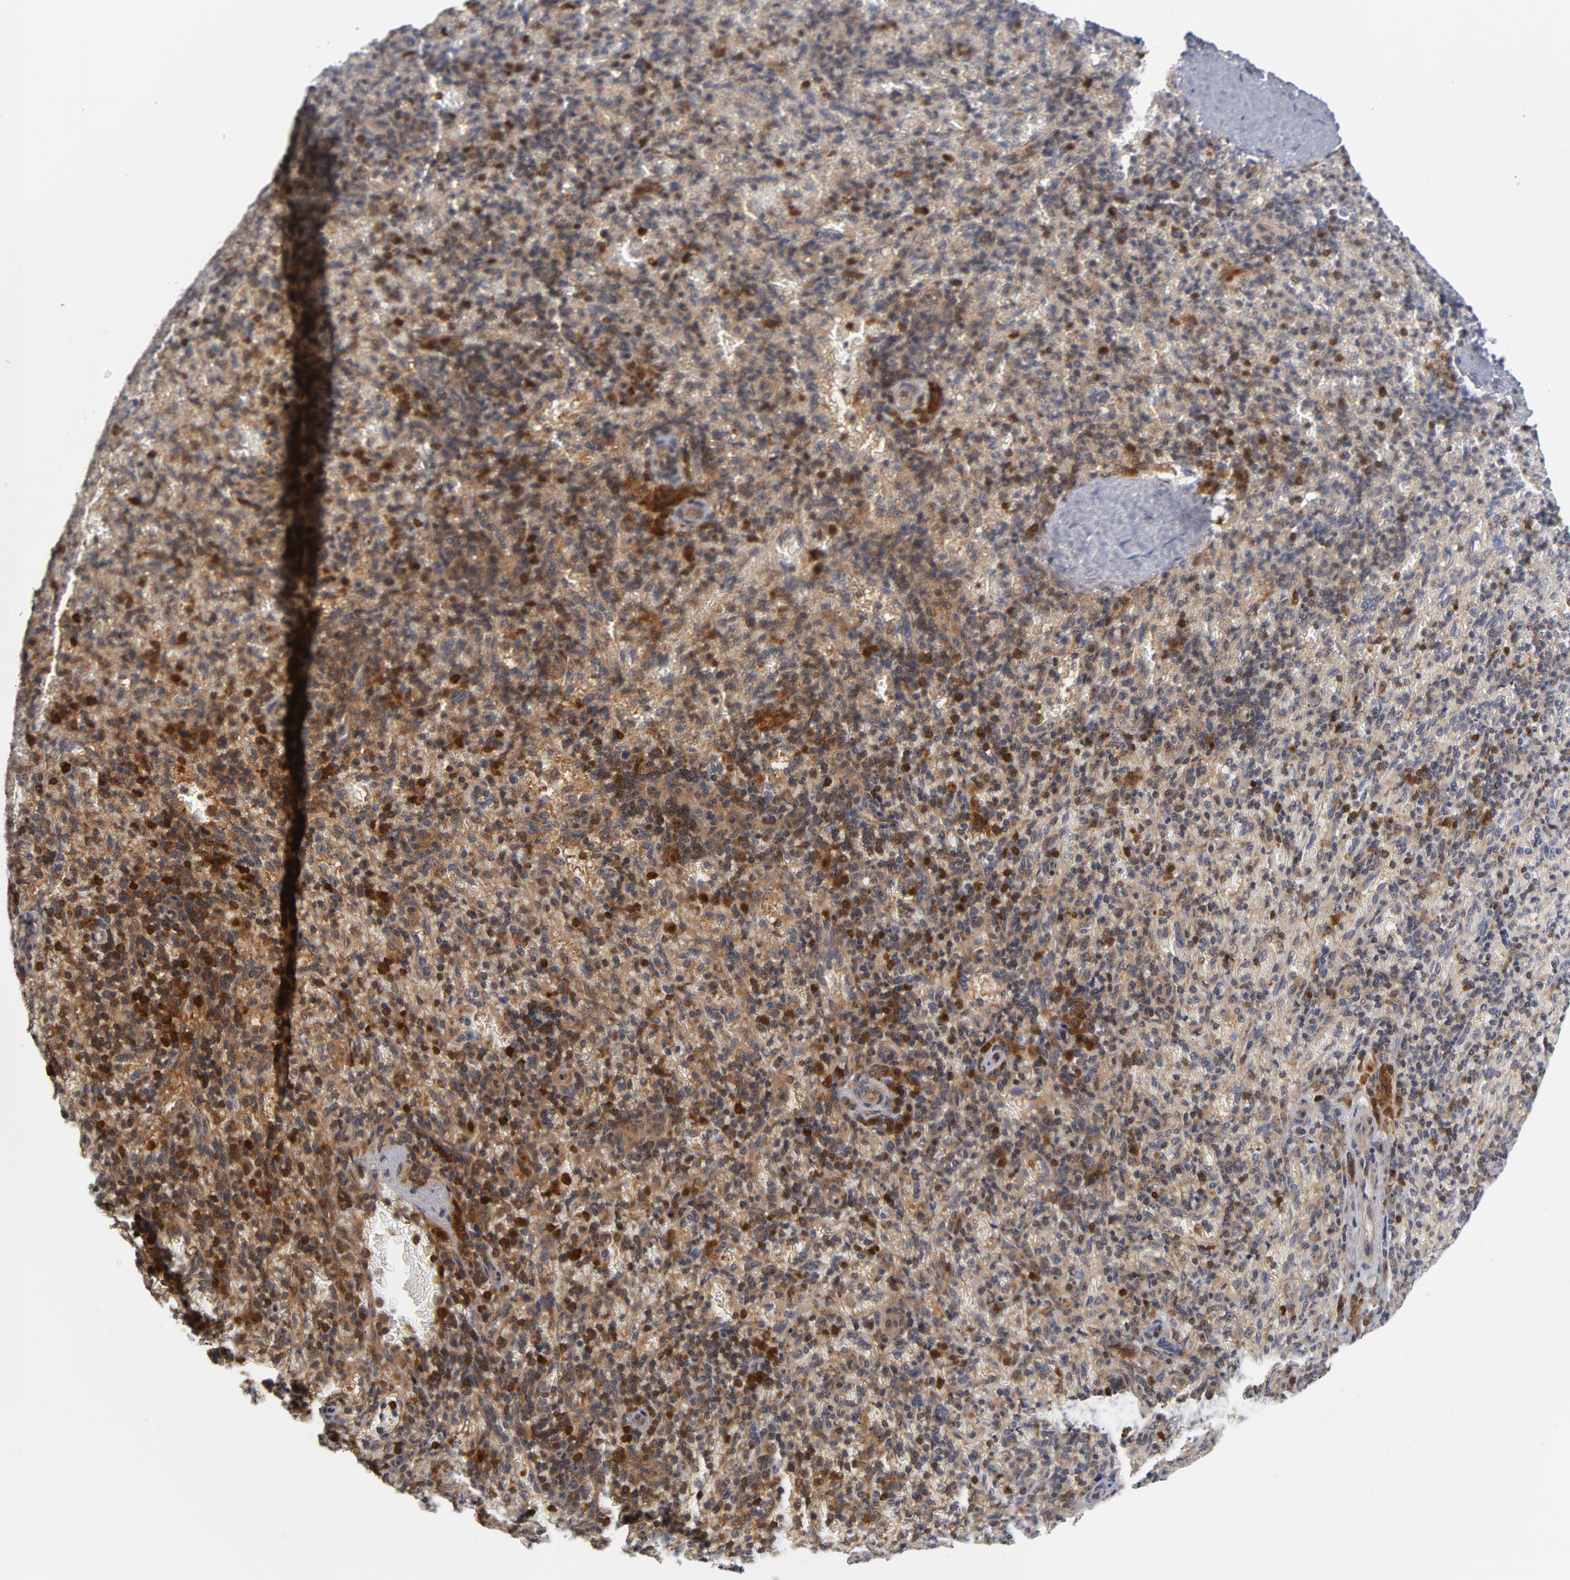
{"staining": {"intensity": "strong", "quantity": "25%-75%", "location": "cytoplasmic/membranous"}, "tissue": "spleen", "cell_type": "Cells in red pulp", "image_type": "normal", "snomed": [{"axis": "morphology", "description": "Normal tissue, NOS"}, {"axis": "topography", "description": "Spleen"}], "caption": "Protein expression by immunohistochemistry displays strong cytoplasmic/membranous expression in about 25%-75% of cells in red pulp in normal spleen. The protein of interest is stained brown, and the nuclei are stained in blue (DAB (3,3'-diaminobenzidine) IHC with brightfield microscopy, high magnification).", "gene": "TRADD", "patient": {"sex": "female", "age": 43}}